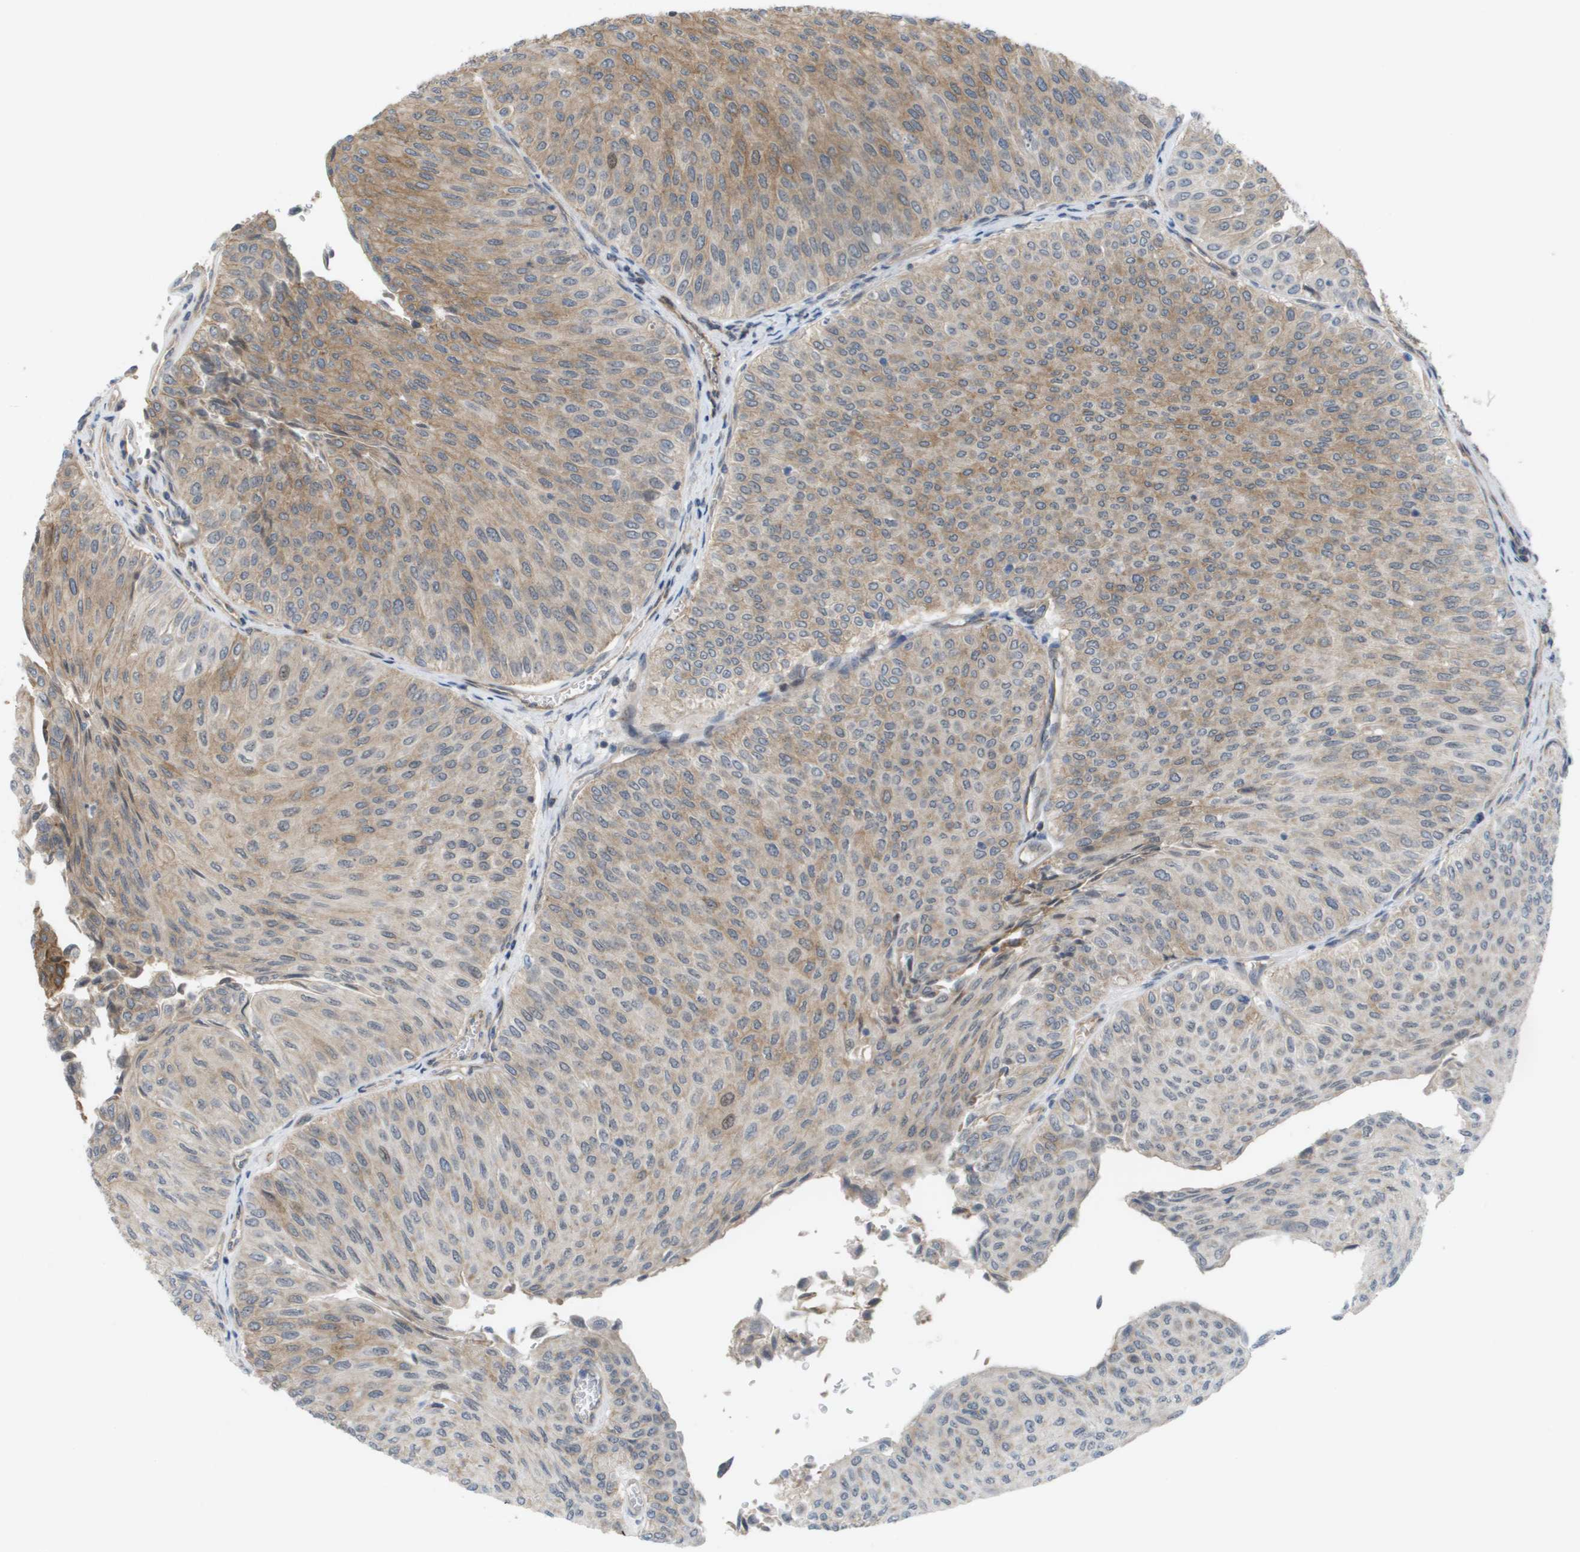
{"staining": {"intensity": "moderate", "quantity": ">75%", "location": "cytoplasmic/membranous"}, "tissue": "urothelial cancer", "cell_type": "Tumor cells", "image_type": "cancer", "snomed": [{"axis": "morphology", "description": "Urothelial carcinoma, Low grade"}, {"axis": "topography", "description": "Urinary bladder"}], "caption": "Human urothelial cancer stained with a brown dye demonstrates moderate cytoplasmic/membranous positive staining in about >75% of tumor cells.", "gene": "MTARC2", "patient": {"sex": "male", "age": 78}}